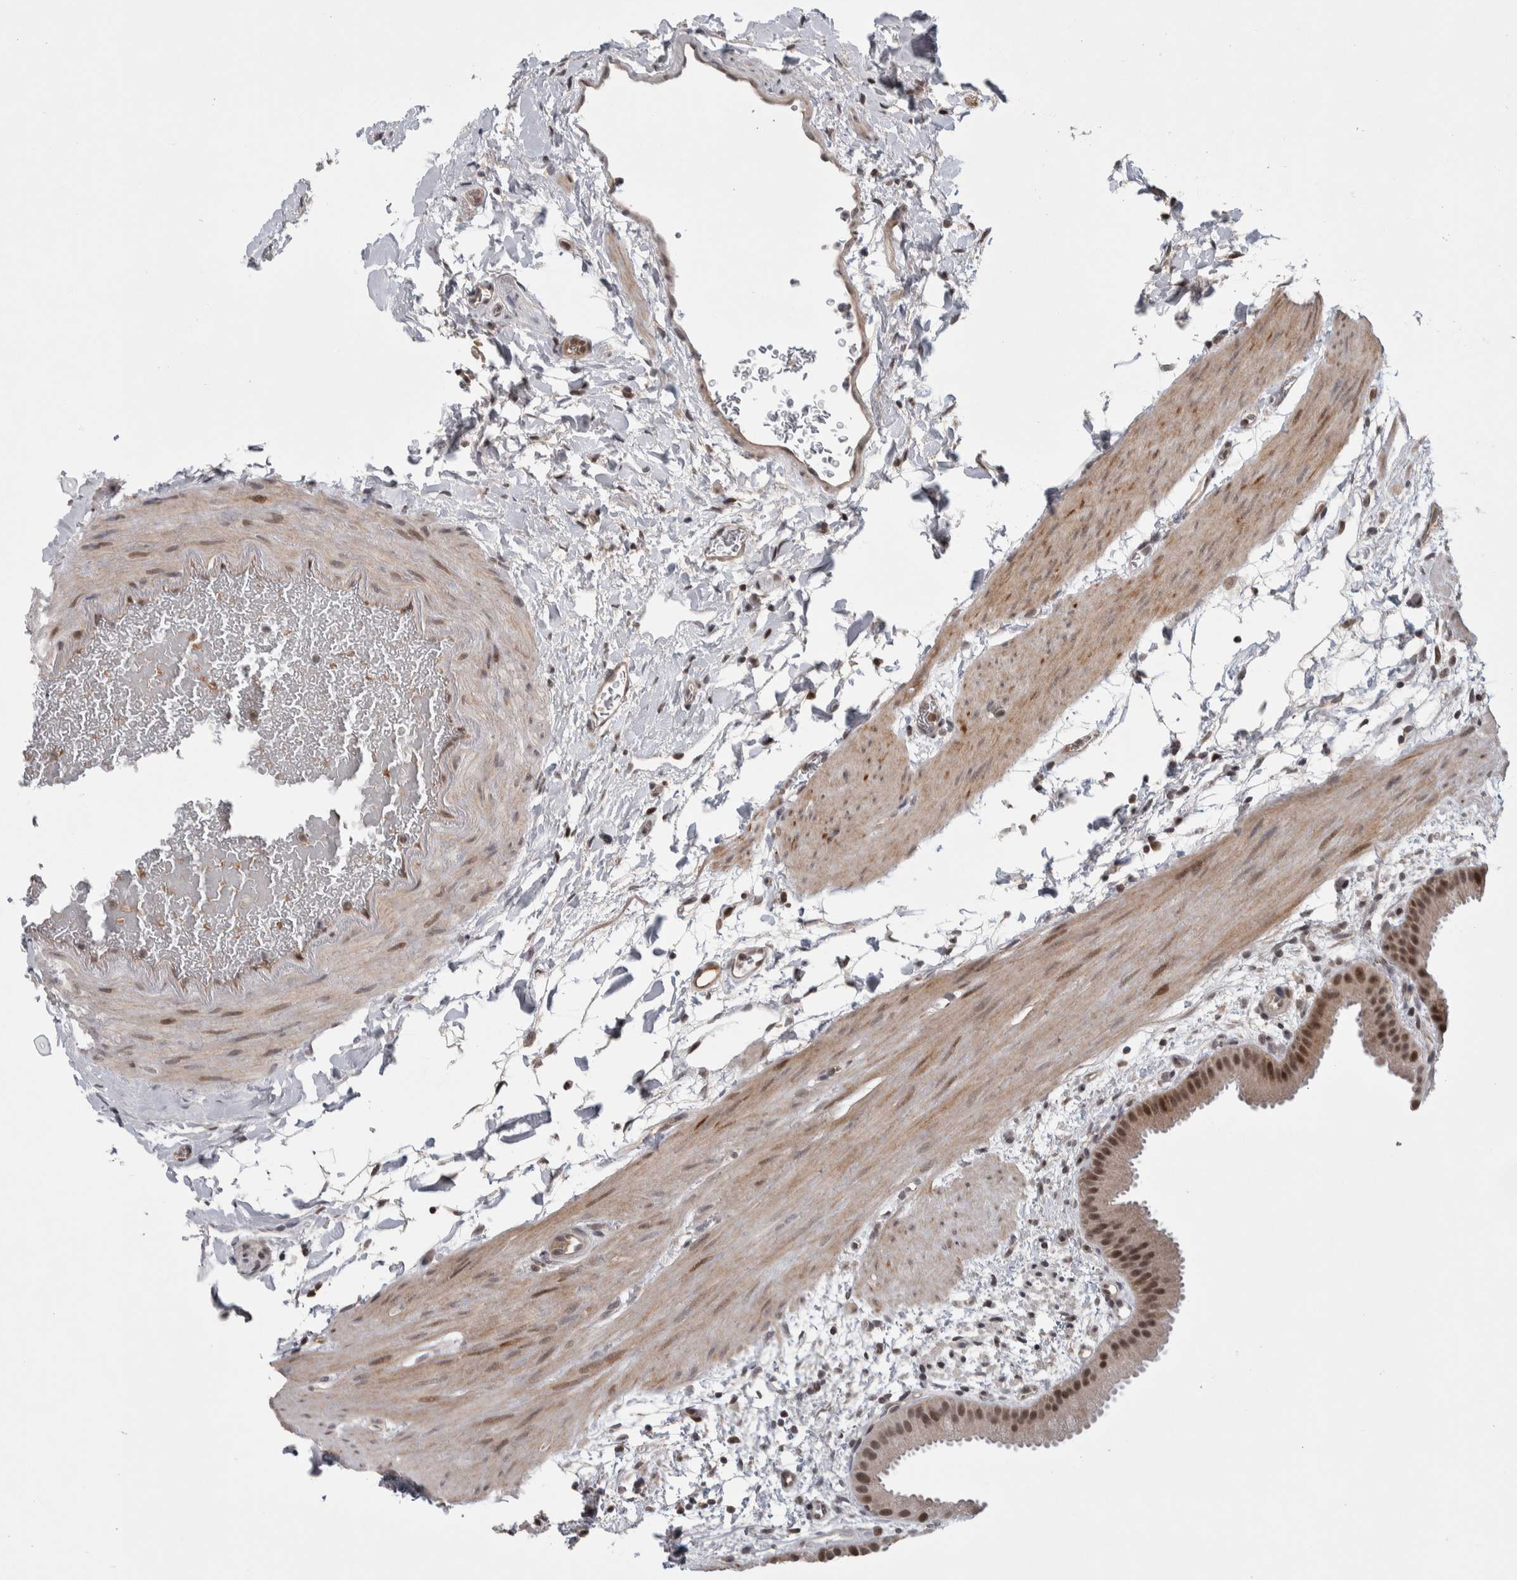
{"staining": {"intensity": "strong", "quantity": ">75%", "location": "nuclear"}, "tissue": "gallbladder", "cell_type": "Glandular cells", "image_type": "normal", "snomed": [{"axis": "morphology", "description": "Normal tissue, NOS"}, {"axis": "topography", "description": "Gallbladder"}], "caption": "Immunohistochemical staining of benign human gallbladder displays high levels of strong nuclear staining in approximately >75% of glandular cells. The staining was performed using DAB (3,3'-diaminobenzidine) to visualize the protein expression in brown, while the nuclei were stained in blue with hematoxylin (Magnification: 20x).", "gene": "ZNF592", "patient": {"sex": "female", "age": 64}}